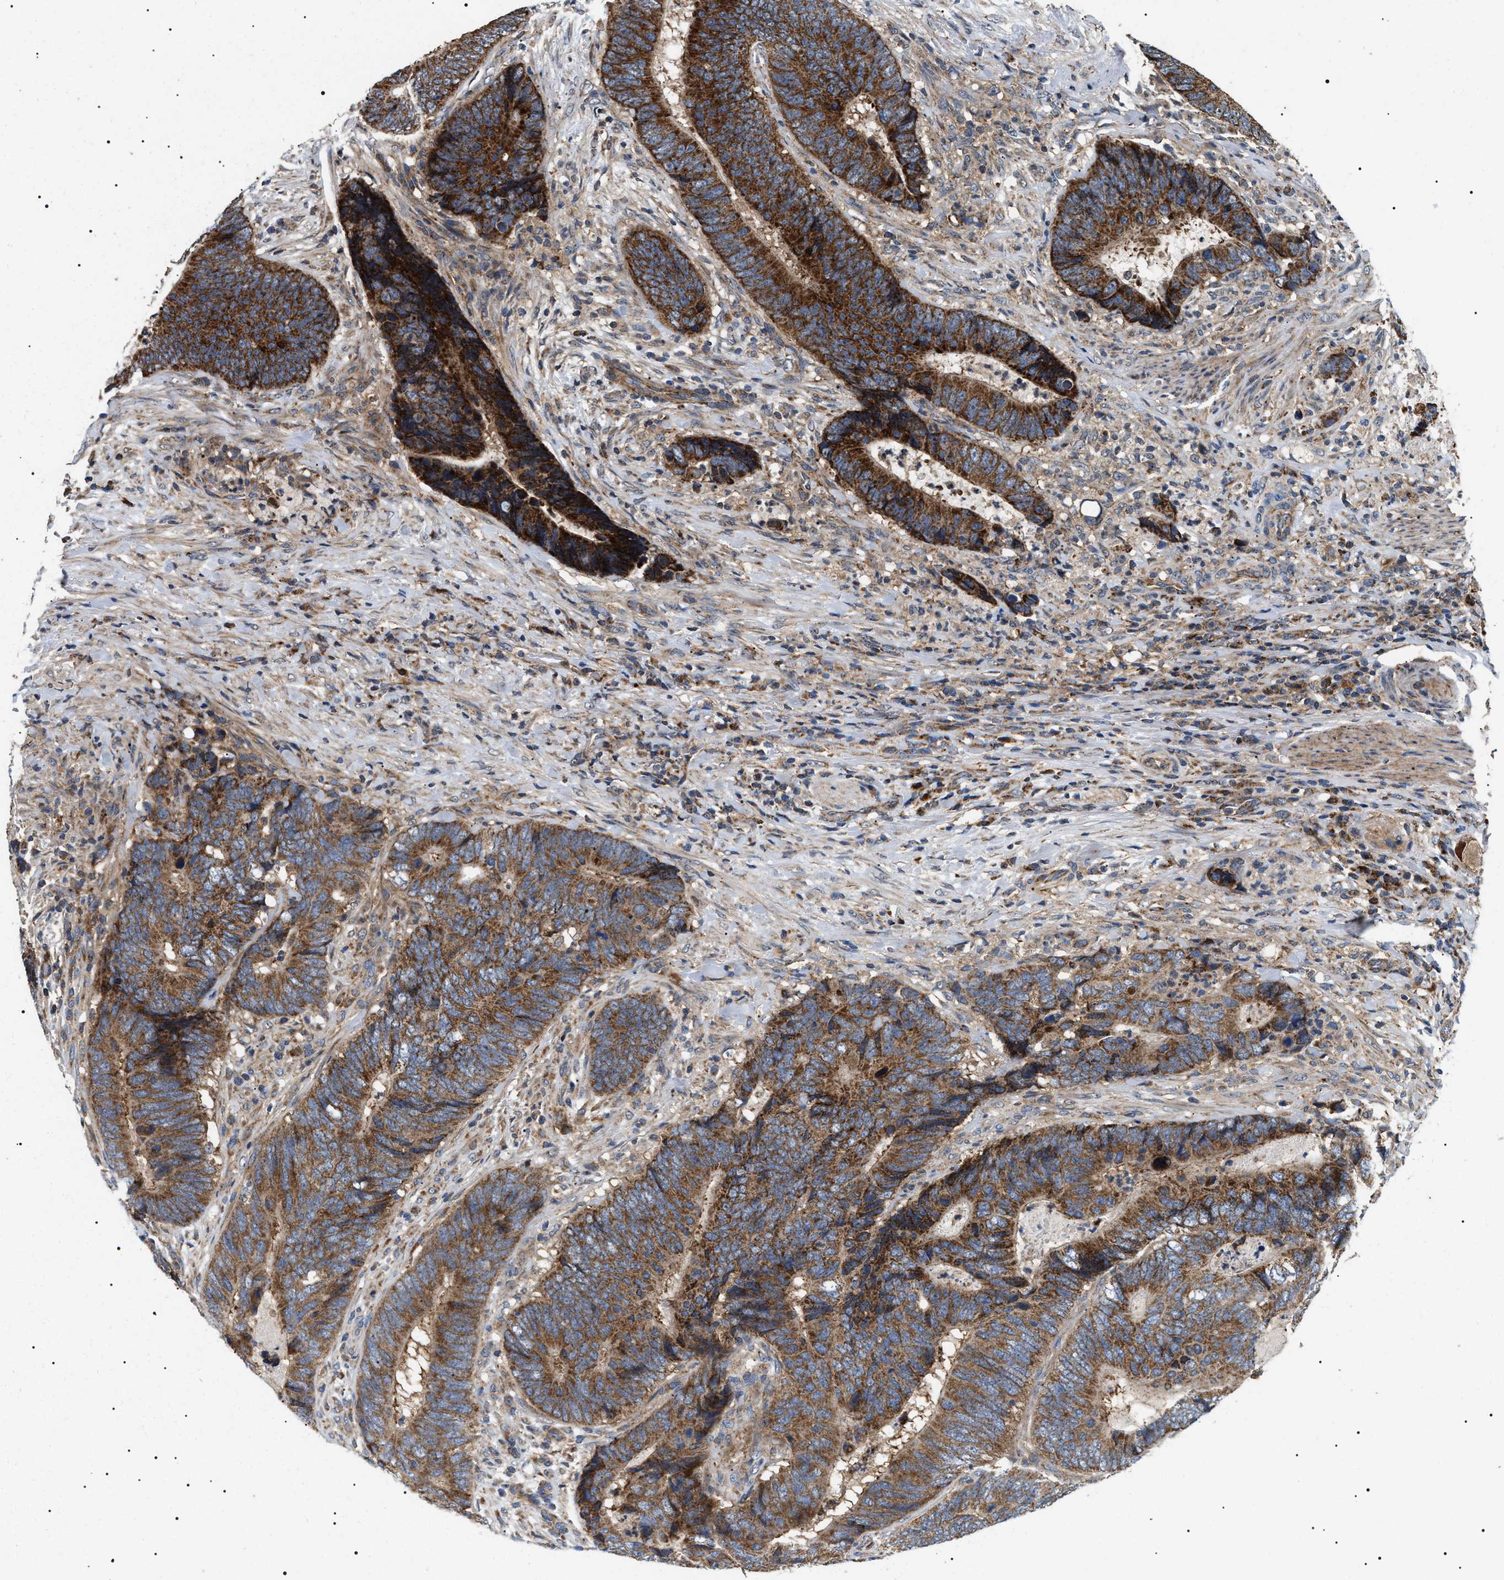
{"staining": {"intensity": "strong", "quantity": ">75%", "location": "cytoplasmic/membranous"}, "tissue": "colorectal cancer", "cell_type": "Tumor cells", "image_type": "cancer", "snomed": [{"axis": "morphology", "description": "Adenocarcinoma, NOS"}, {"axis": "topography", "description": "Colon"}], "caption": "Colorectal cancer (adenocarcinoma) tissue exhibits strong cytoplasmic/membranous staining in approximately >75% of tumor cells The protein of interest is stained brown, and the nuclei are stained in blue (DAB IHC with brightfield microscopy, high magnification).", "gene": "OXSM", "patient": {"sex": "male", "age": 56}}